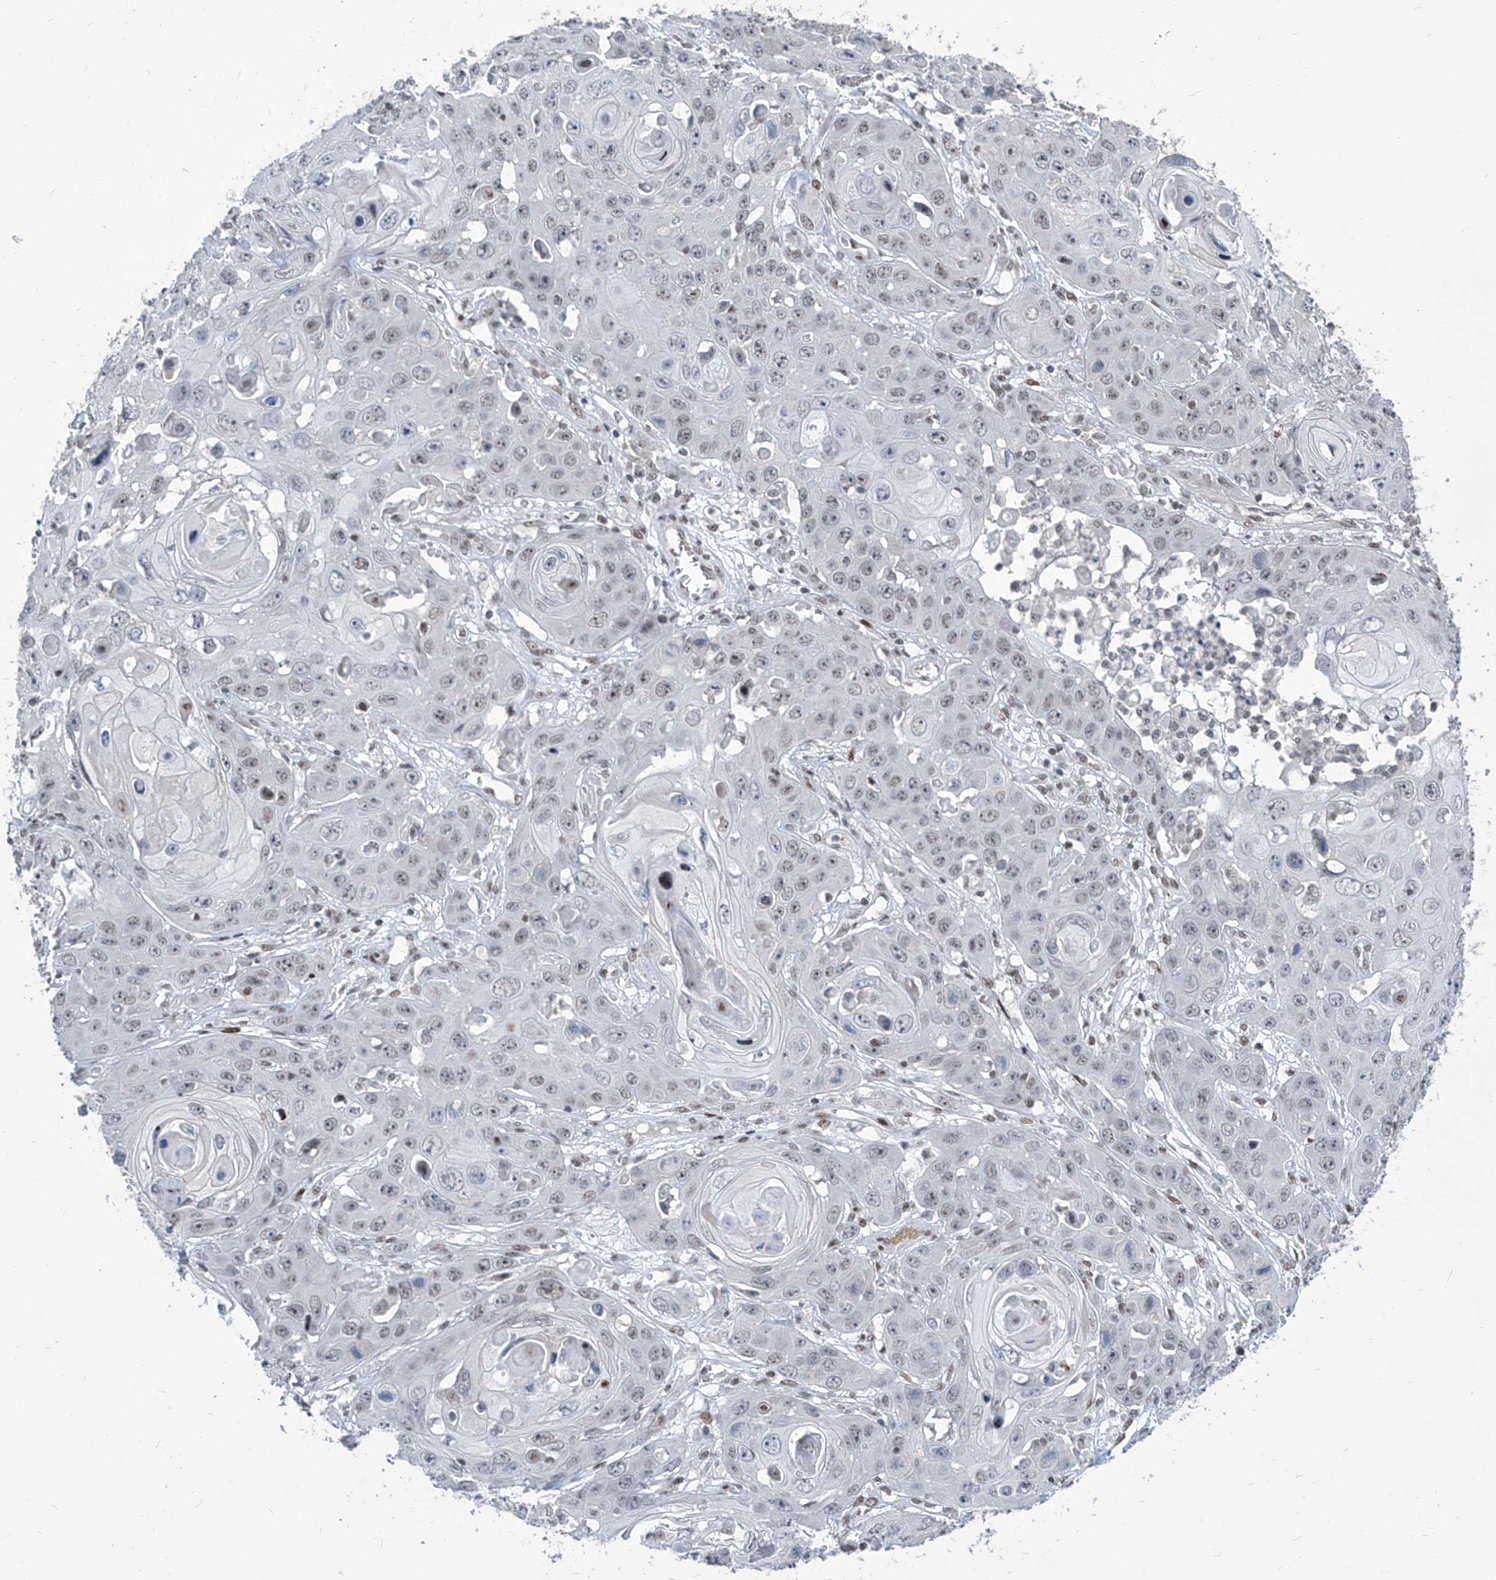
{"staining": {"intensity": "negative", "quantity": "none", "location": "none"}, "tissue": "skin cancer", "cell_type": "Tumor cells", "image_type": "cancer", "snomed": [{"axis": "morphology", "description": "Squamous cell carcinoma, NOS"}, {"axis": "topography", "description": "Skin"}], "caption": "This is a histopathology image of immunohistochemistry staining of skin cancer, which shows no expression in tumor cells. (DAB (3,3'-diaminobenzidine) immunohistochemistry visualized using brightfield microscopy, high magnification).", "gene": "IRF2", "patient": {"sex": "male", "age": 55}}